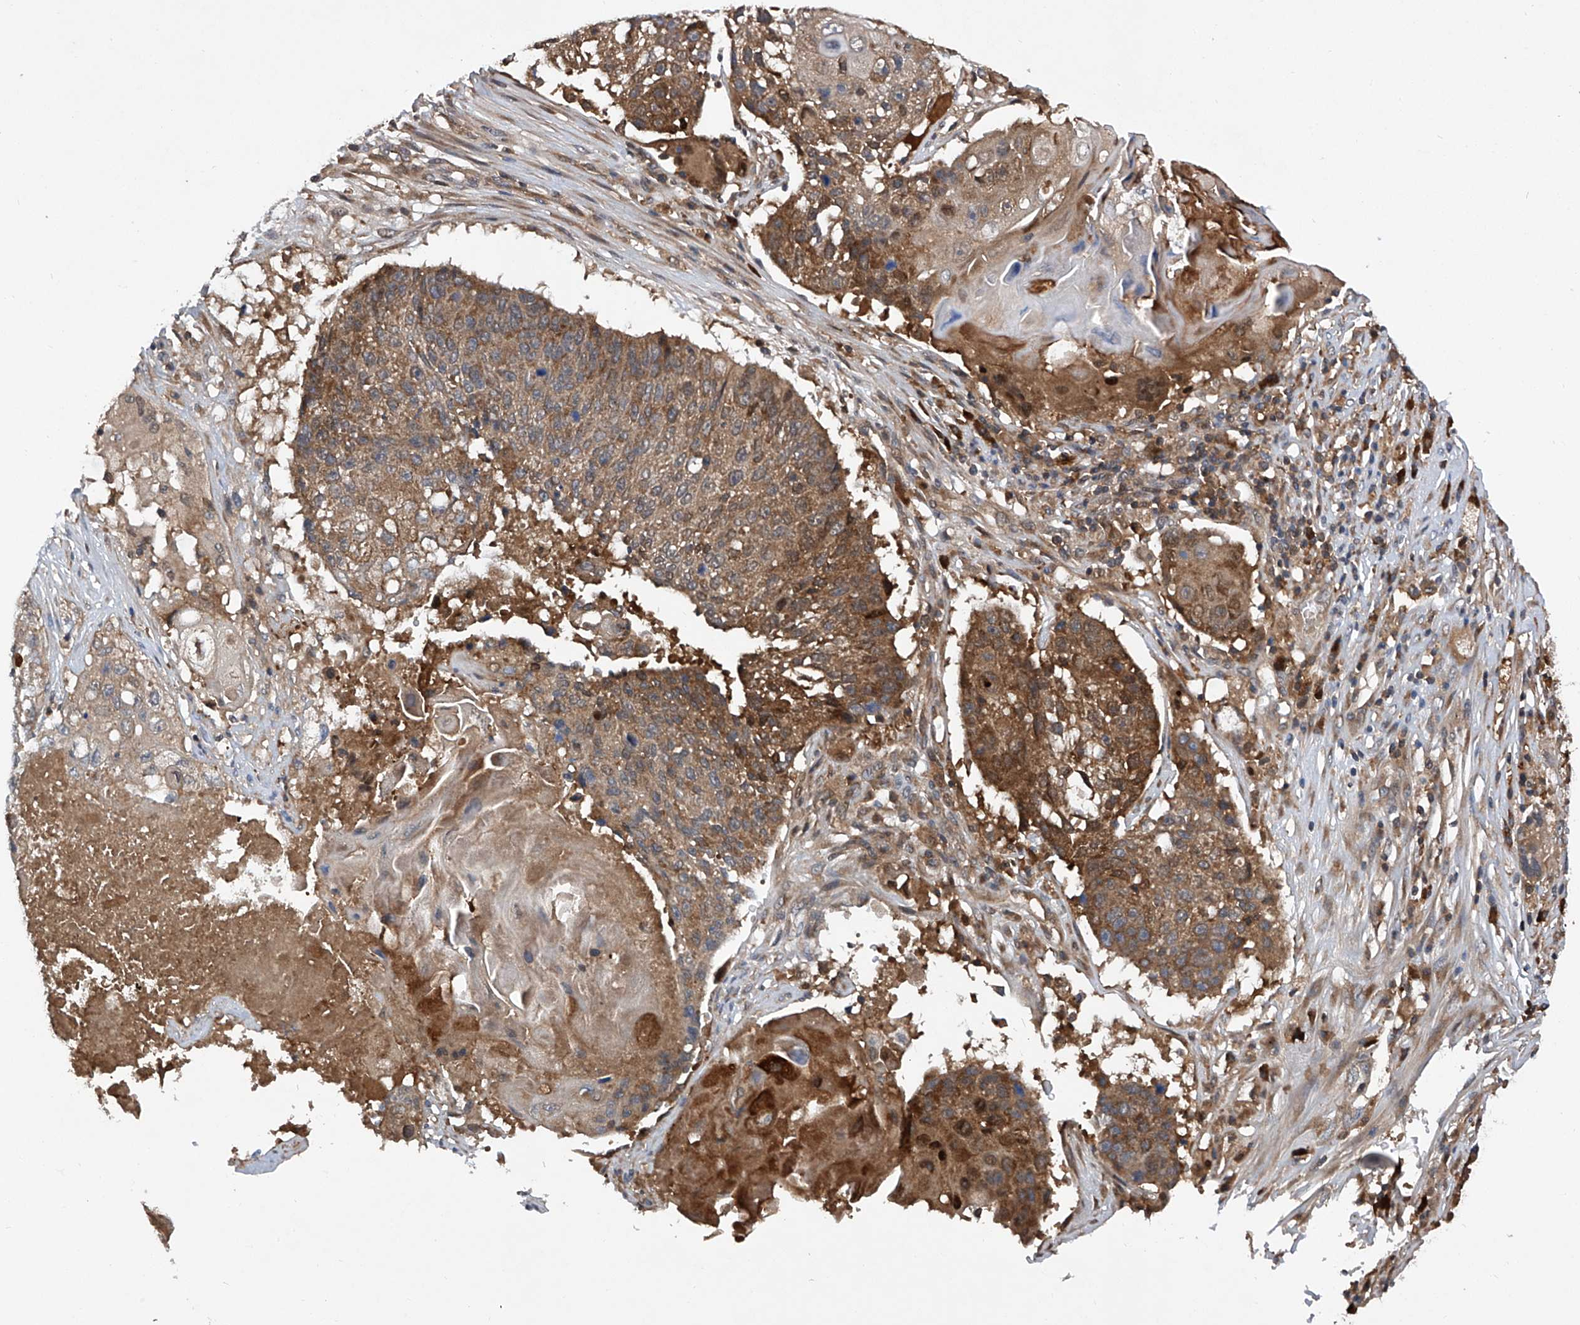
{"staining": {"intensity": "moderate", "quantity": ">75%", "location": "cytoplasmic/membranous"}, "tissue": "lung cancer", "cell_type": "Tumor cells", "image_type": "cancer", "snomed": [{"axis": "morphology", "description": "Squamous cell carcinoma, NOS"}, {"axis": "topography", "description": "Lung"}], "caption": "Brown immunohistochemical staining in lung cancer displays moderate cytoplasmic/membranous expression in approximately >75% of tumor cells.", "gene": "ASCC3", "patient": {"sex": "male", "age": 61}}